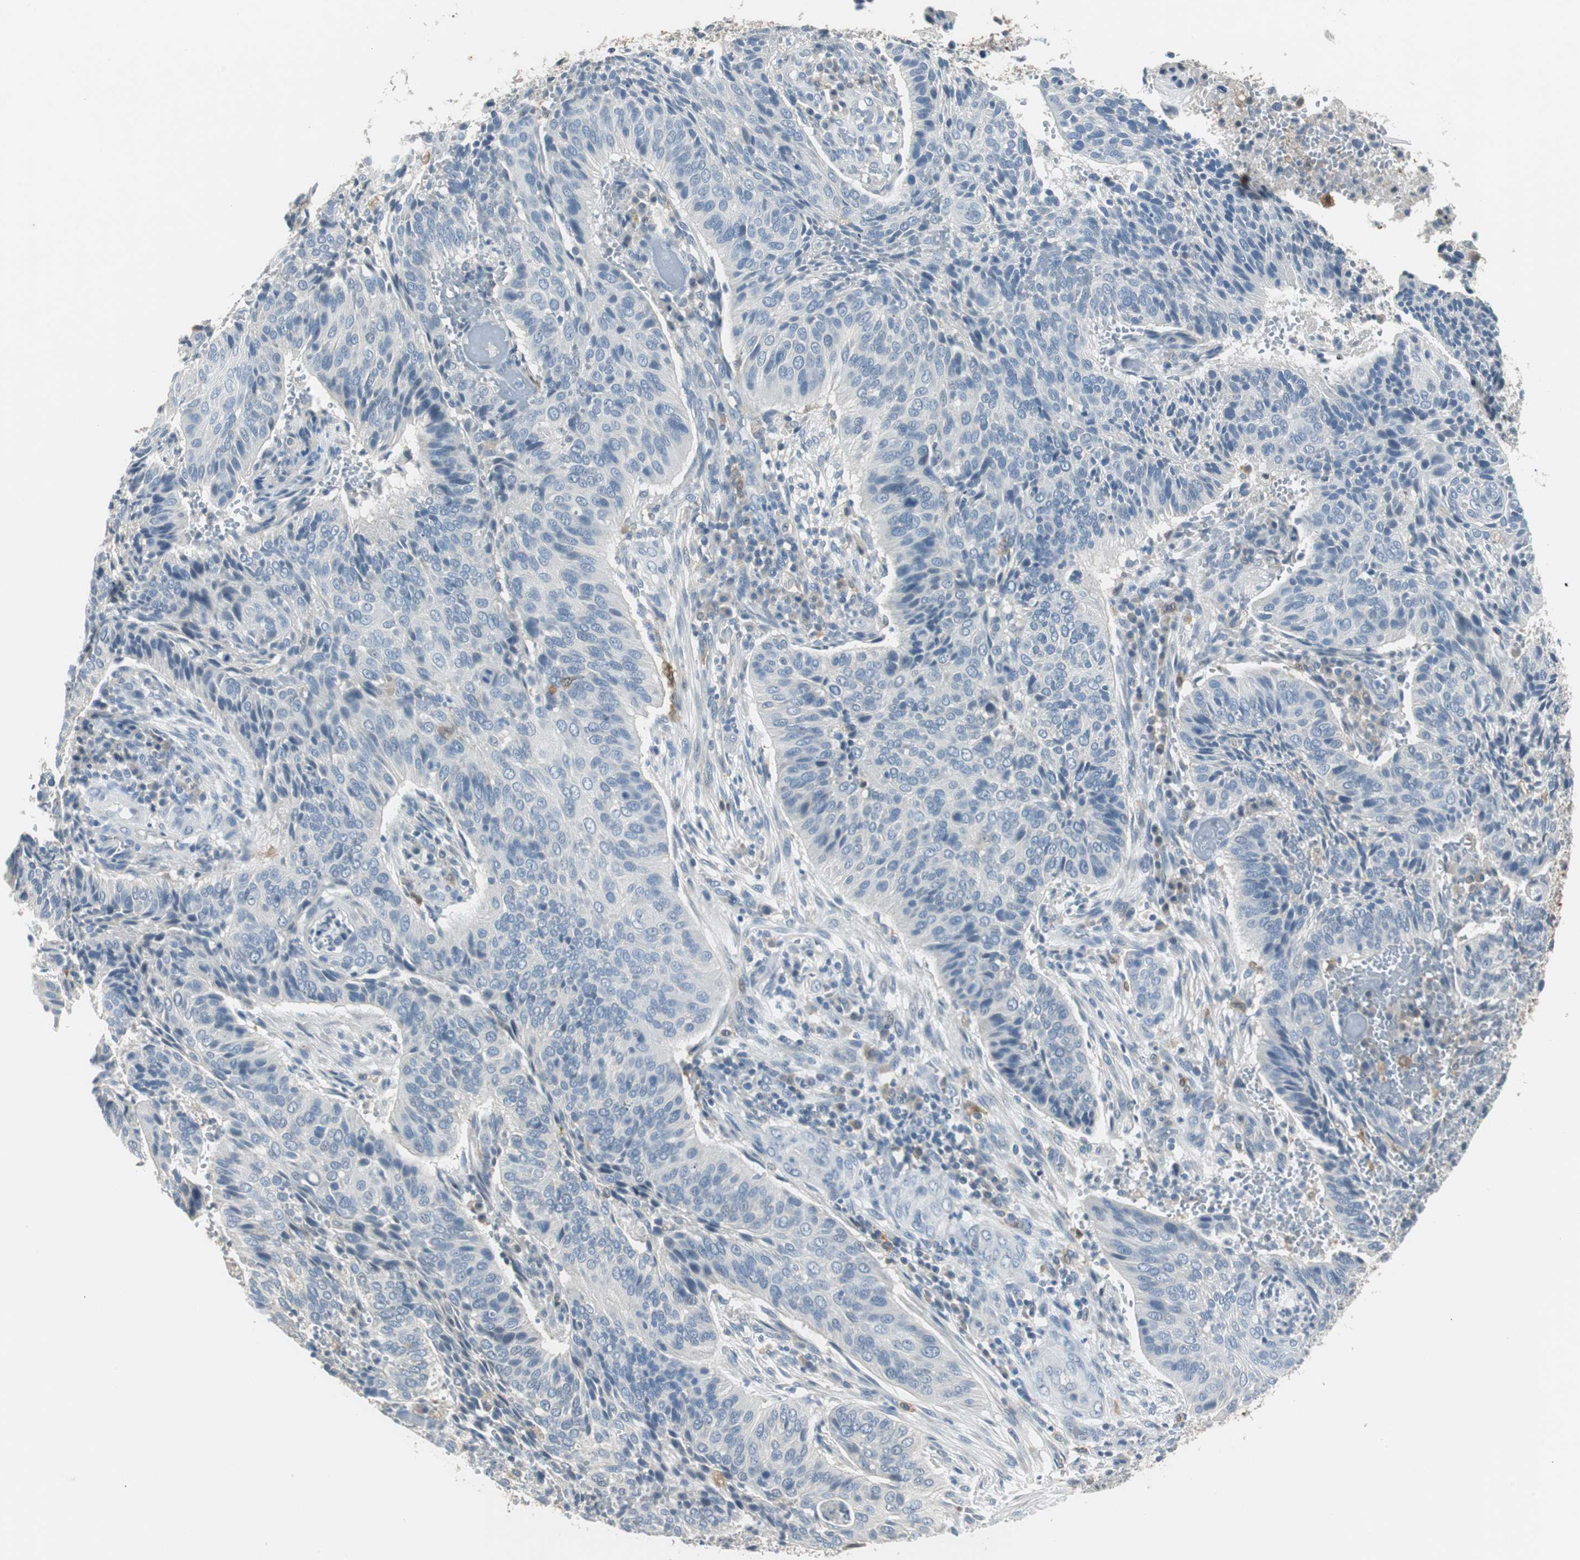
{"staining": {"intensity": "negative", "quantity": "none", "location": "none"}, "tissue": "cervical cancer", "cell_type": "Tumor cells", "image_type": "cancer", "snomed": [{"axis": "morphology", "description": "Squamous cell carcinoma, NOS"}, {"axis": "topography", "description": "Cervix"}], "caption": "Human cervical squamous cell carcinoma stained for a protein using immunohistochemistry (IHC) exhibits no staining in tumor cells.", "gene": "MSTO1", "patient": {"sex": "female", "age": 39}}